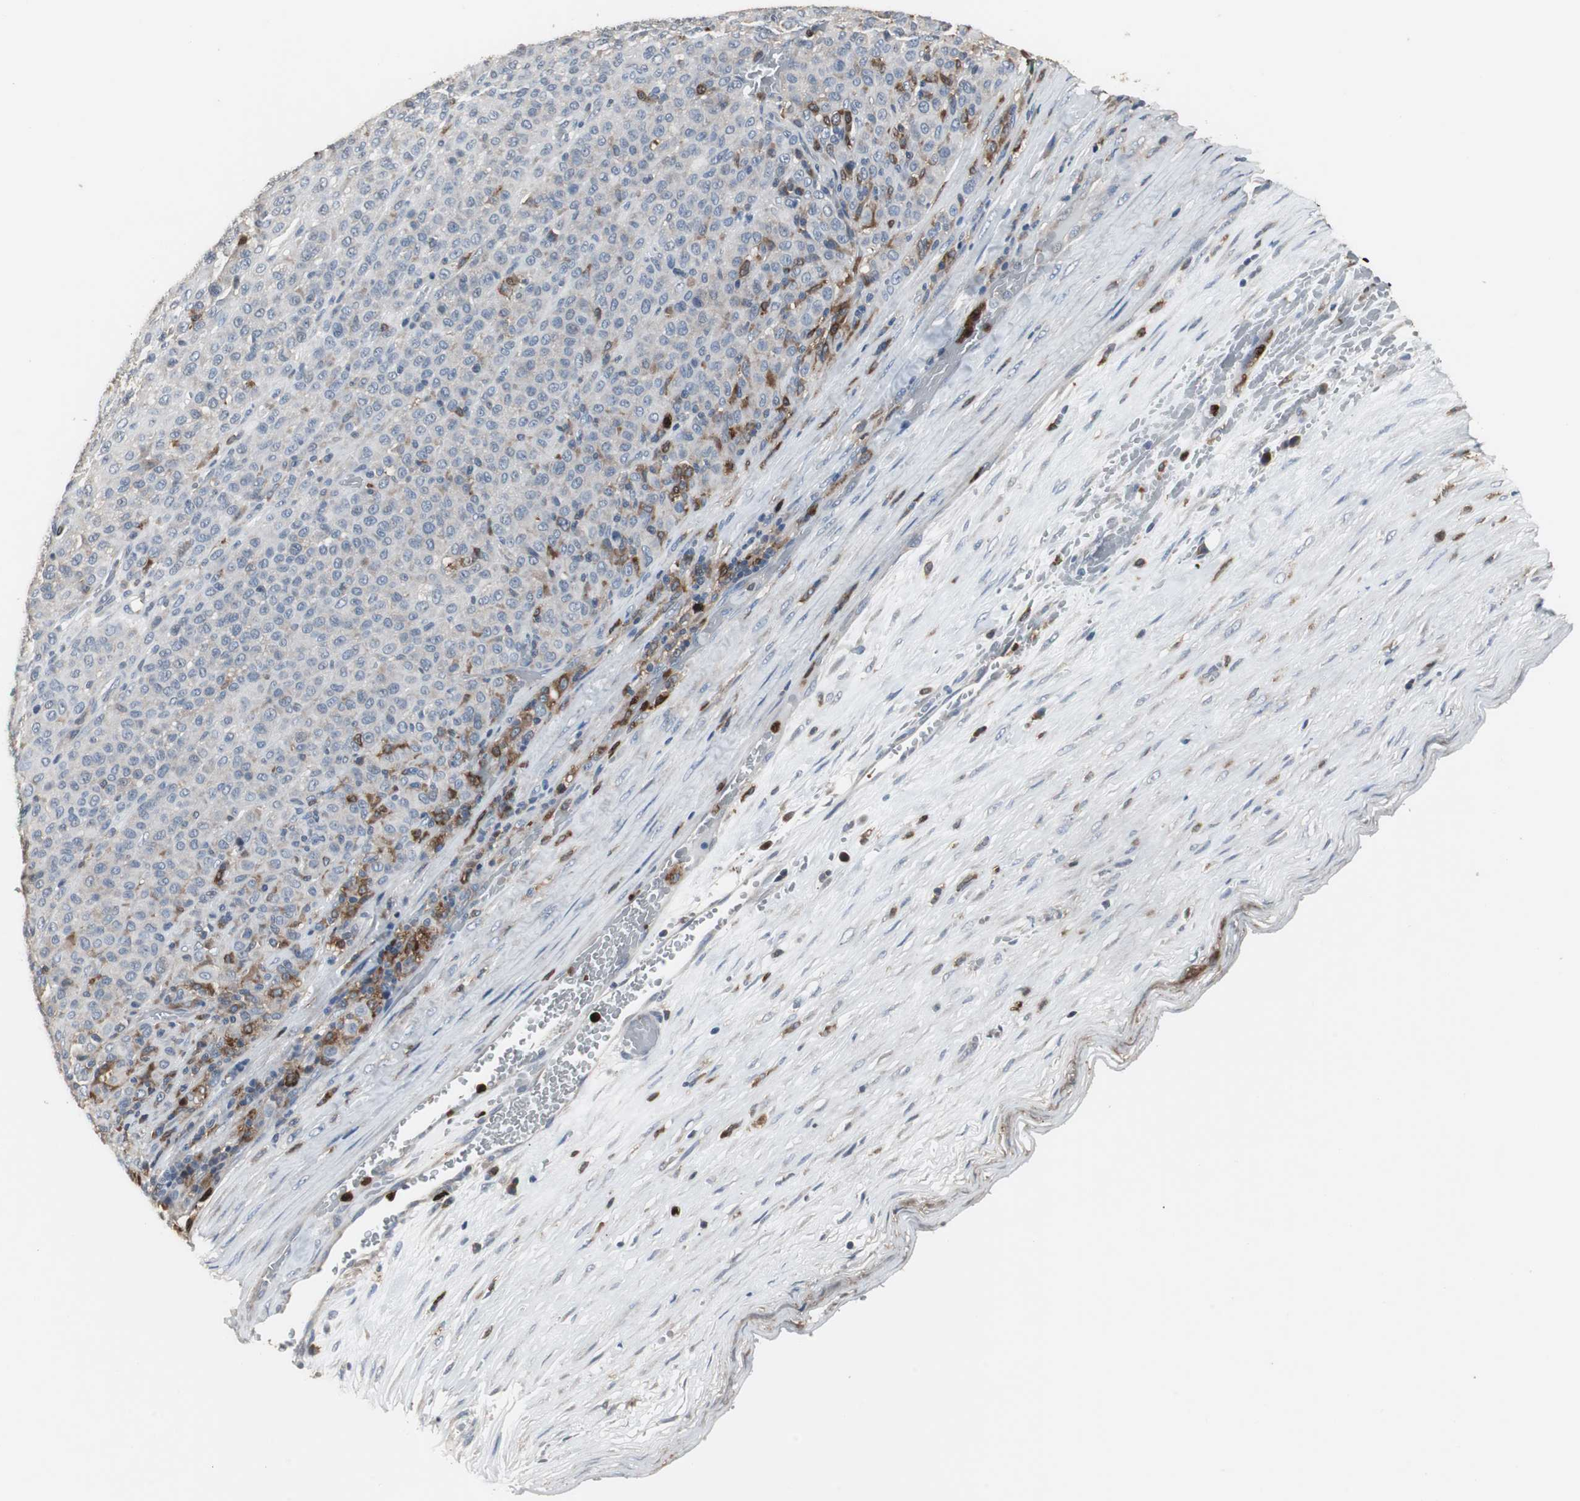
{"staining": {"intensity": "negative", "quantity": "none", "location": "none"}, "tissue": "melanoma", "cell_type": "Tumor cells", "image_type": "cancer", "snomed": [{"axis": "morphology", "description": "Malignant melanoma, Metastatic site"}, {"axis": "topography", "description": "Pancreas"}], "caption": "High power microscopy micrograph of an IHC micrograph of malignant melanoma (metastatic site), revealing no significant staining in tumor cells.", "gene": "NCF2", "patient": {"sex": "female", "age": 30}}